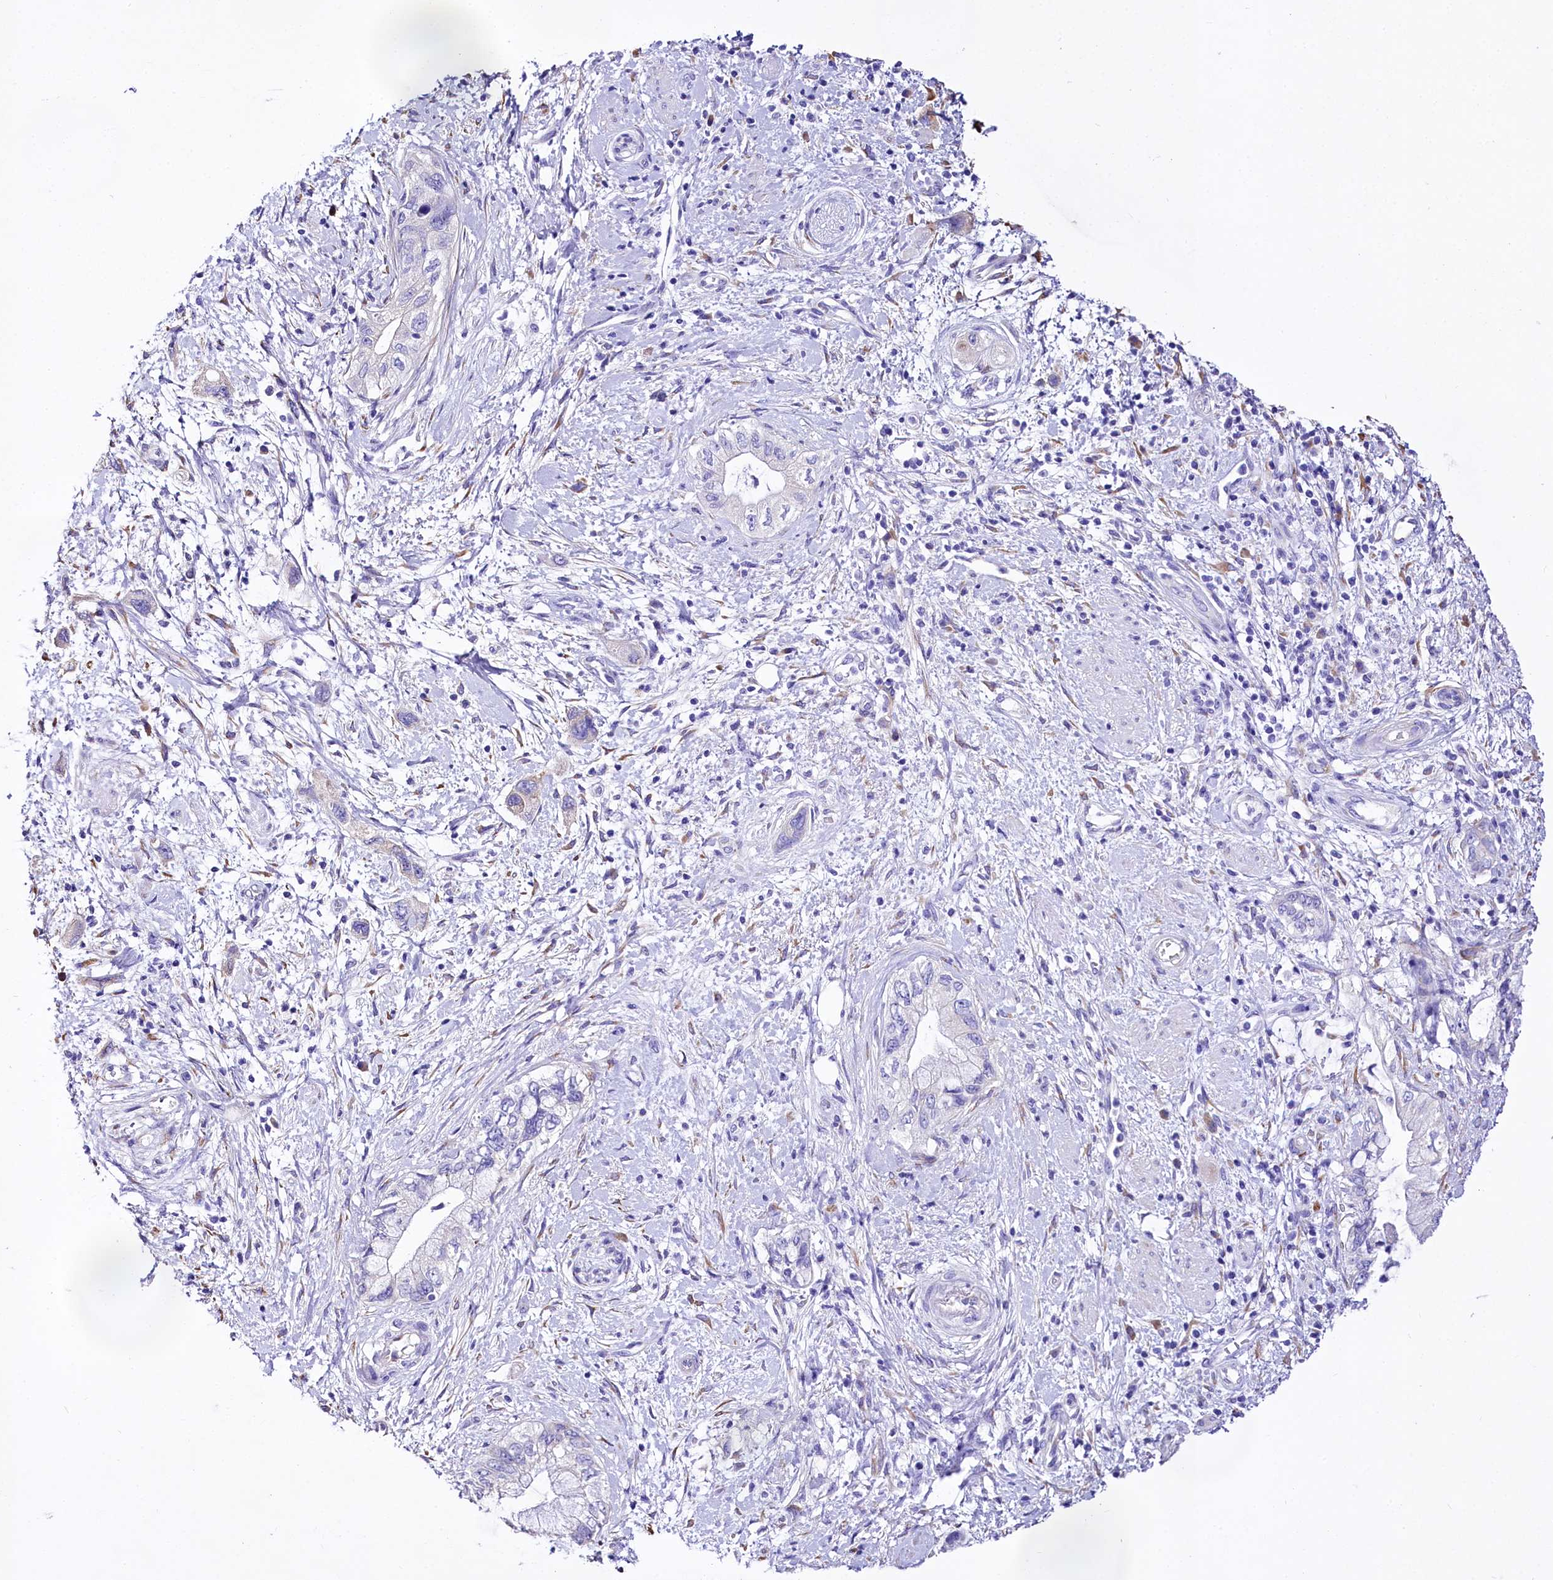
{"staining": {"intensity": "negative", "quantity": "none", "location": "none"}, "tissue": "pancreatic cancer", "cell_type": "Tumor cells", "image_type": "cancer", "snomed": [{"axis": "morphology", "description": "Adenocarcinoma, NOS"}, {"axis": "topography", "description": "Pancreas"}], "caption": "A high-resolution histopathology image shows immunohistochemistry staining of pancreatic adenocarcinoma, which reveals no significant expression in tumor cells.", "gene": "A2ML1", "patient": {"sex": "female", "age": 73}}